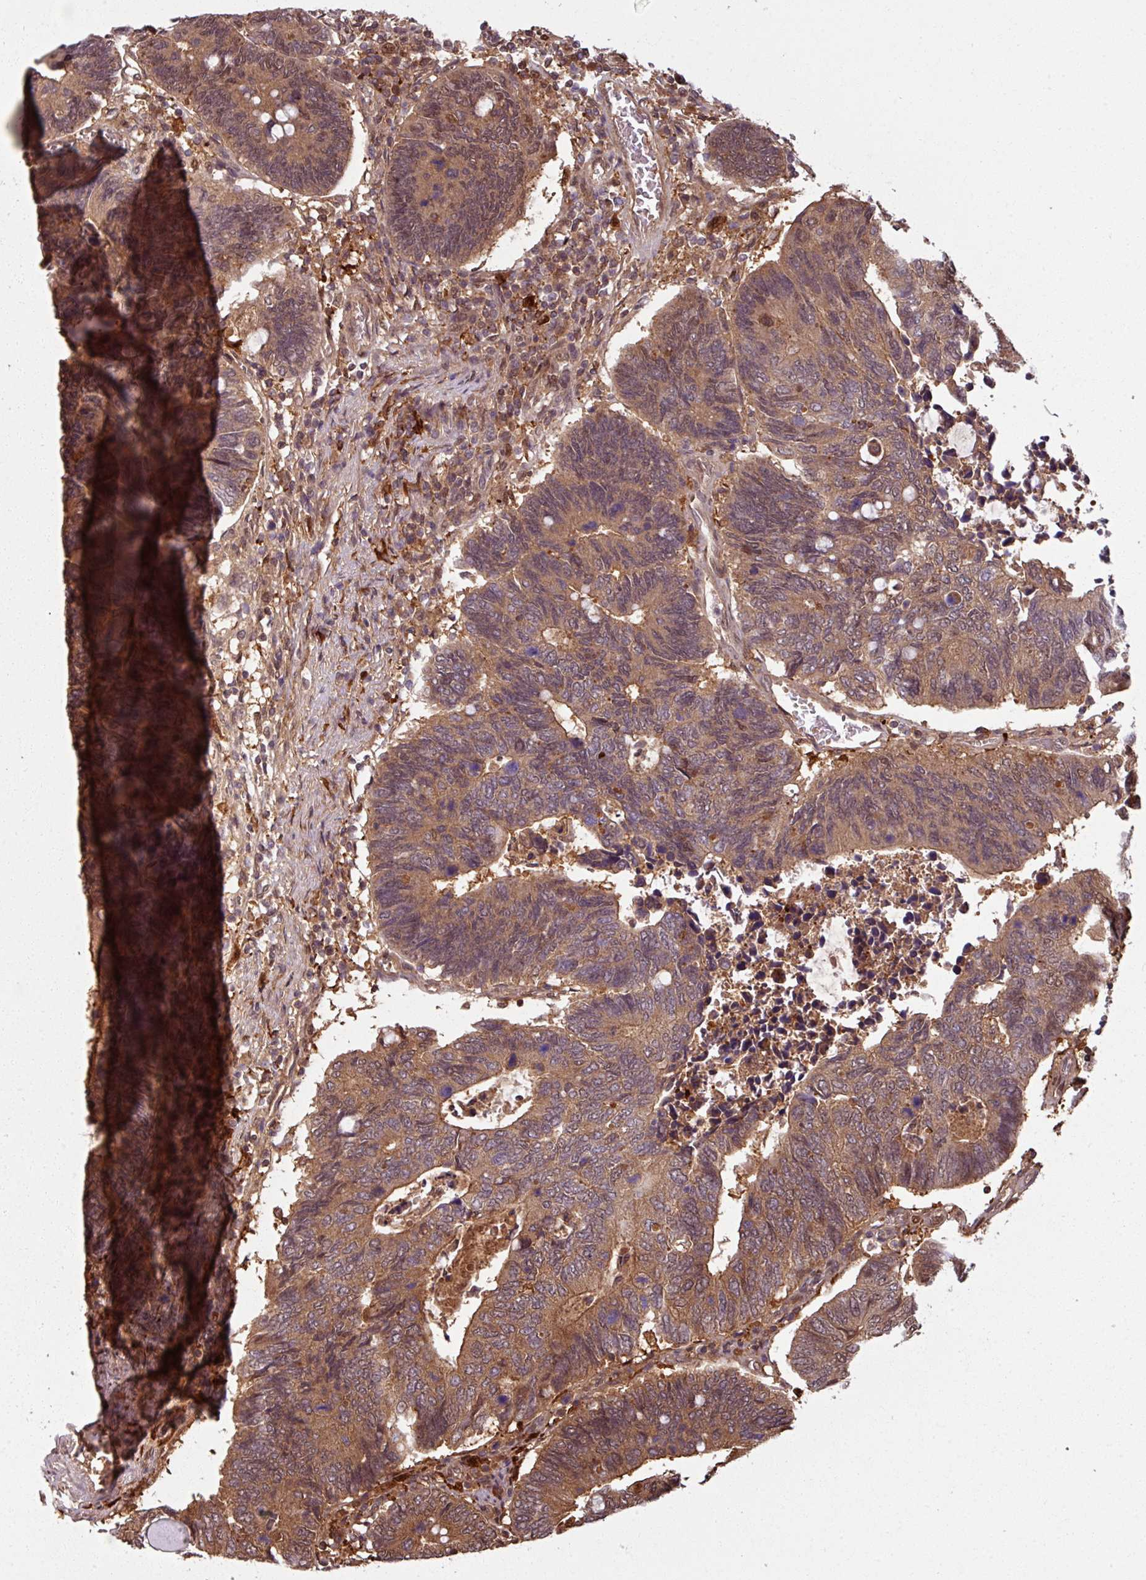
{"staining": {"intensity": "moderate", "quantity": ">75%", "location": "cytoplasmic/membranous,nuclear"}, "tissue": "colorectal cancer", "cell_type": "Tumor cells", "image_type": "cancer", "snomed": [{"axis": "morphology", "description": "Adenocarcinoma, NOS"}, {"axis": "topography", "description": "Colon"}], "caption": "This histopathology image demonstrates immunohistochemistry (IHC) staining of human colorectal cancer, with medium moderate cytoplasmic/membranous and nuclear positivity in approximately >75% of tumor cells.", "gene": "KCTD11", "patient": {"sex": "male", "age": 87}}